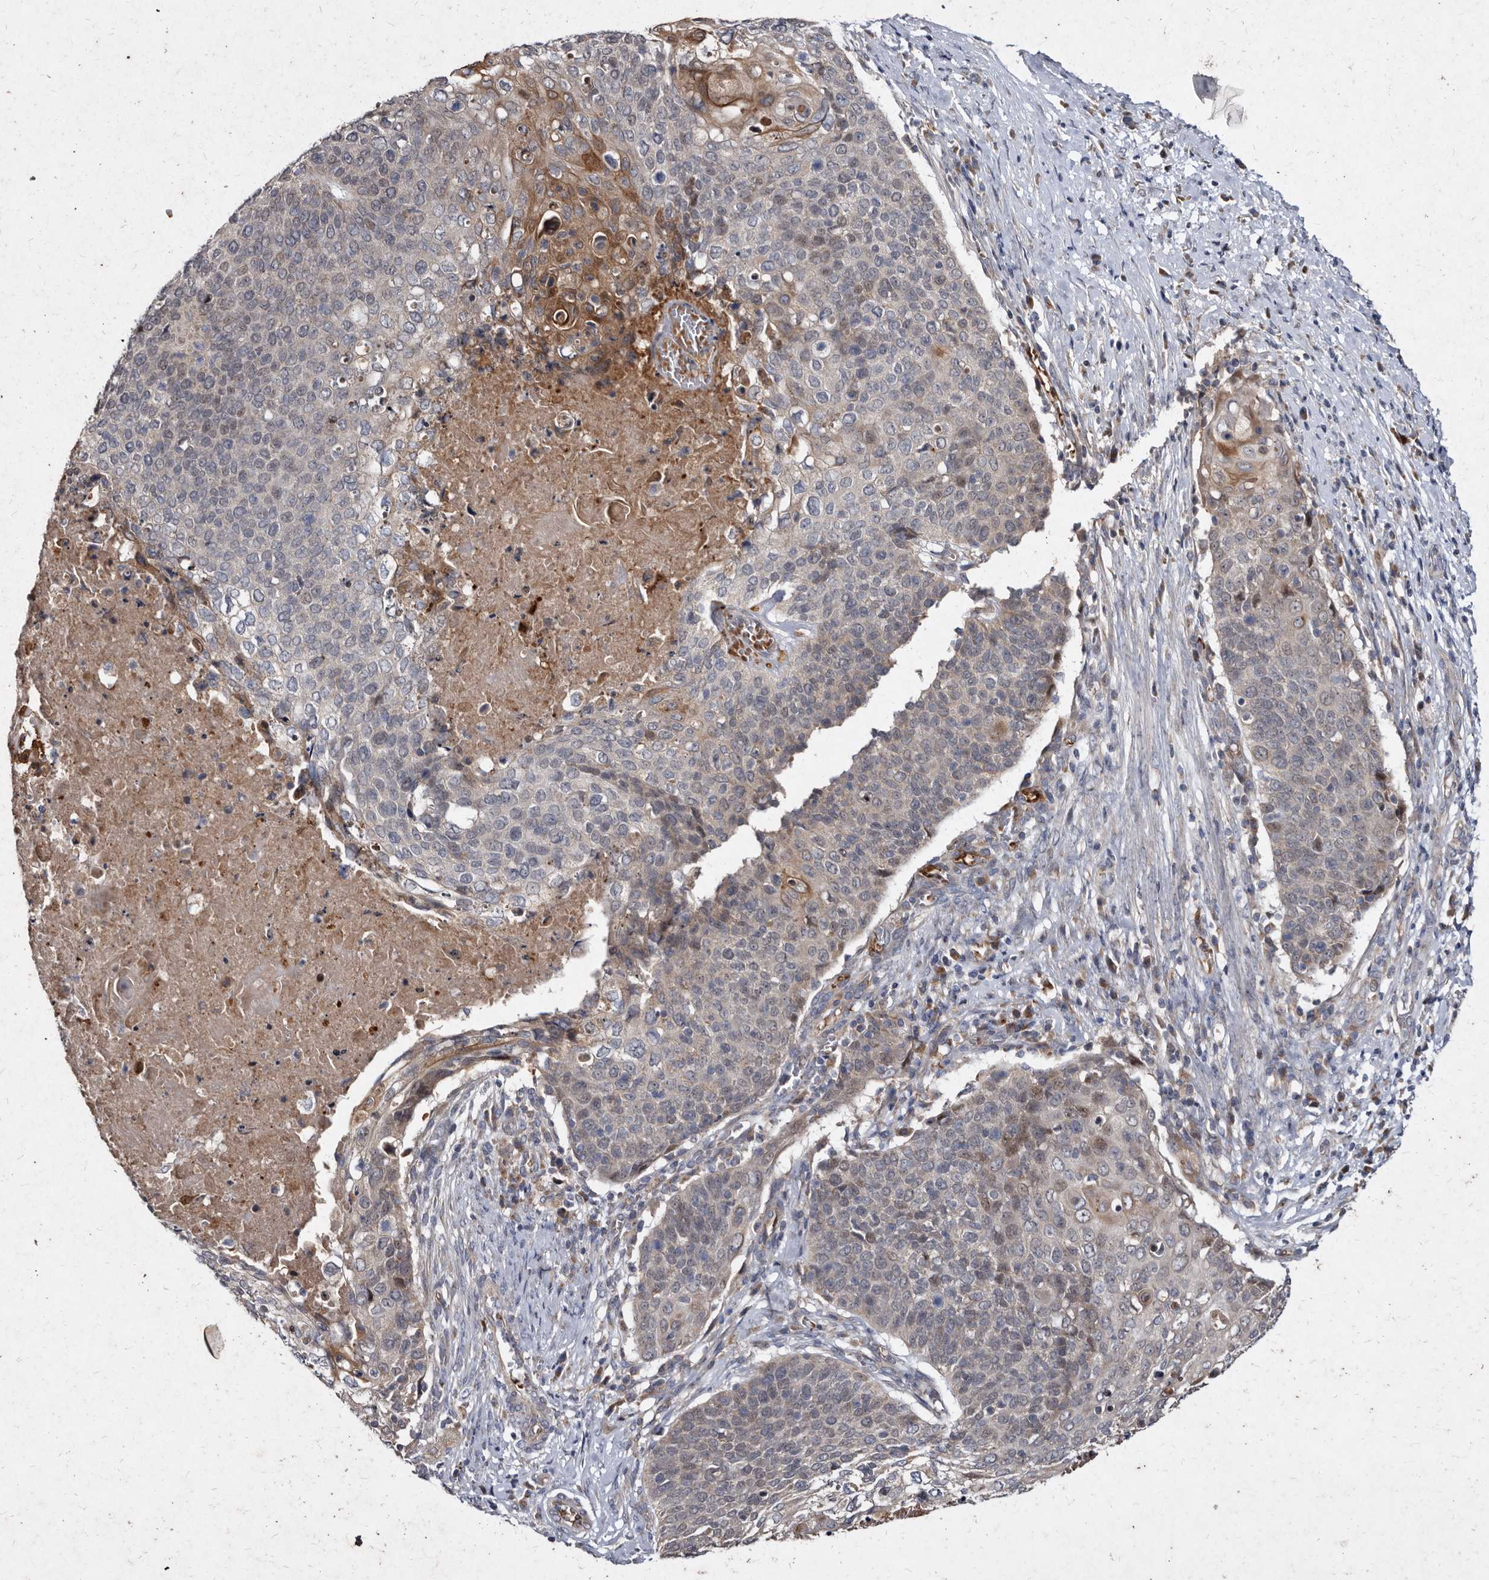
{"staining": {"intensity": "moderate", "quantity": "<25%", "location": "cytoplasmic/membranous"}, "tissue": "cervical cancer", "cell_type": "Tumor cells", "image_type": "cancer", "snomed": [{"axis": "morphology", "description": "Squamous cell carcinoma, NOS"}, {"axis": "topography", "description": "Cervix"}], "caption": "Moderate cytoplasmic/membranous protein staining is appreciated in approximately <25% of tumor cells in cervical squamous cell carcinoma.", "gene": "YPEL3", "patient": {"sex": "female", "age": 39}}